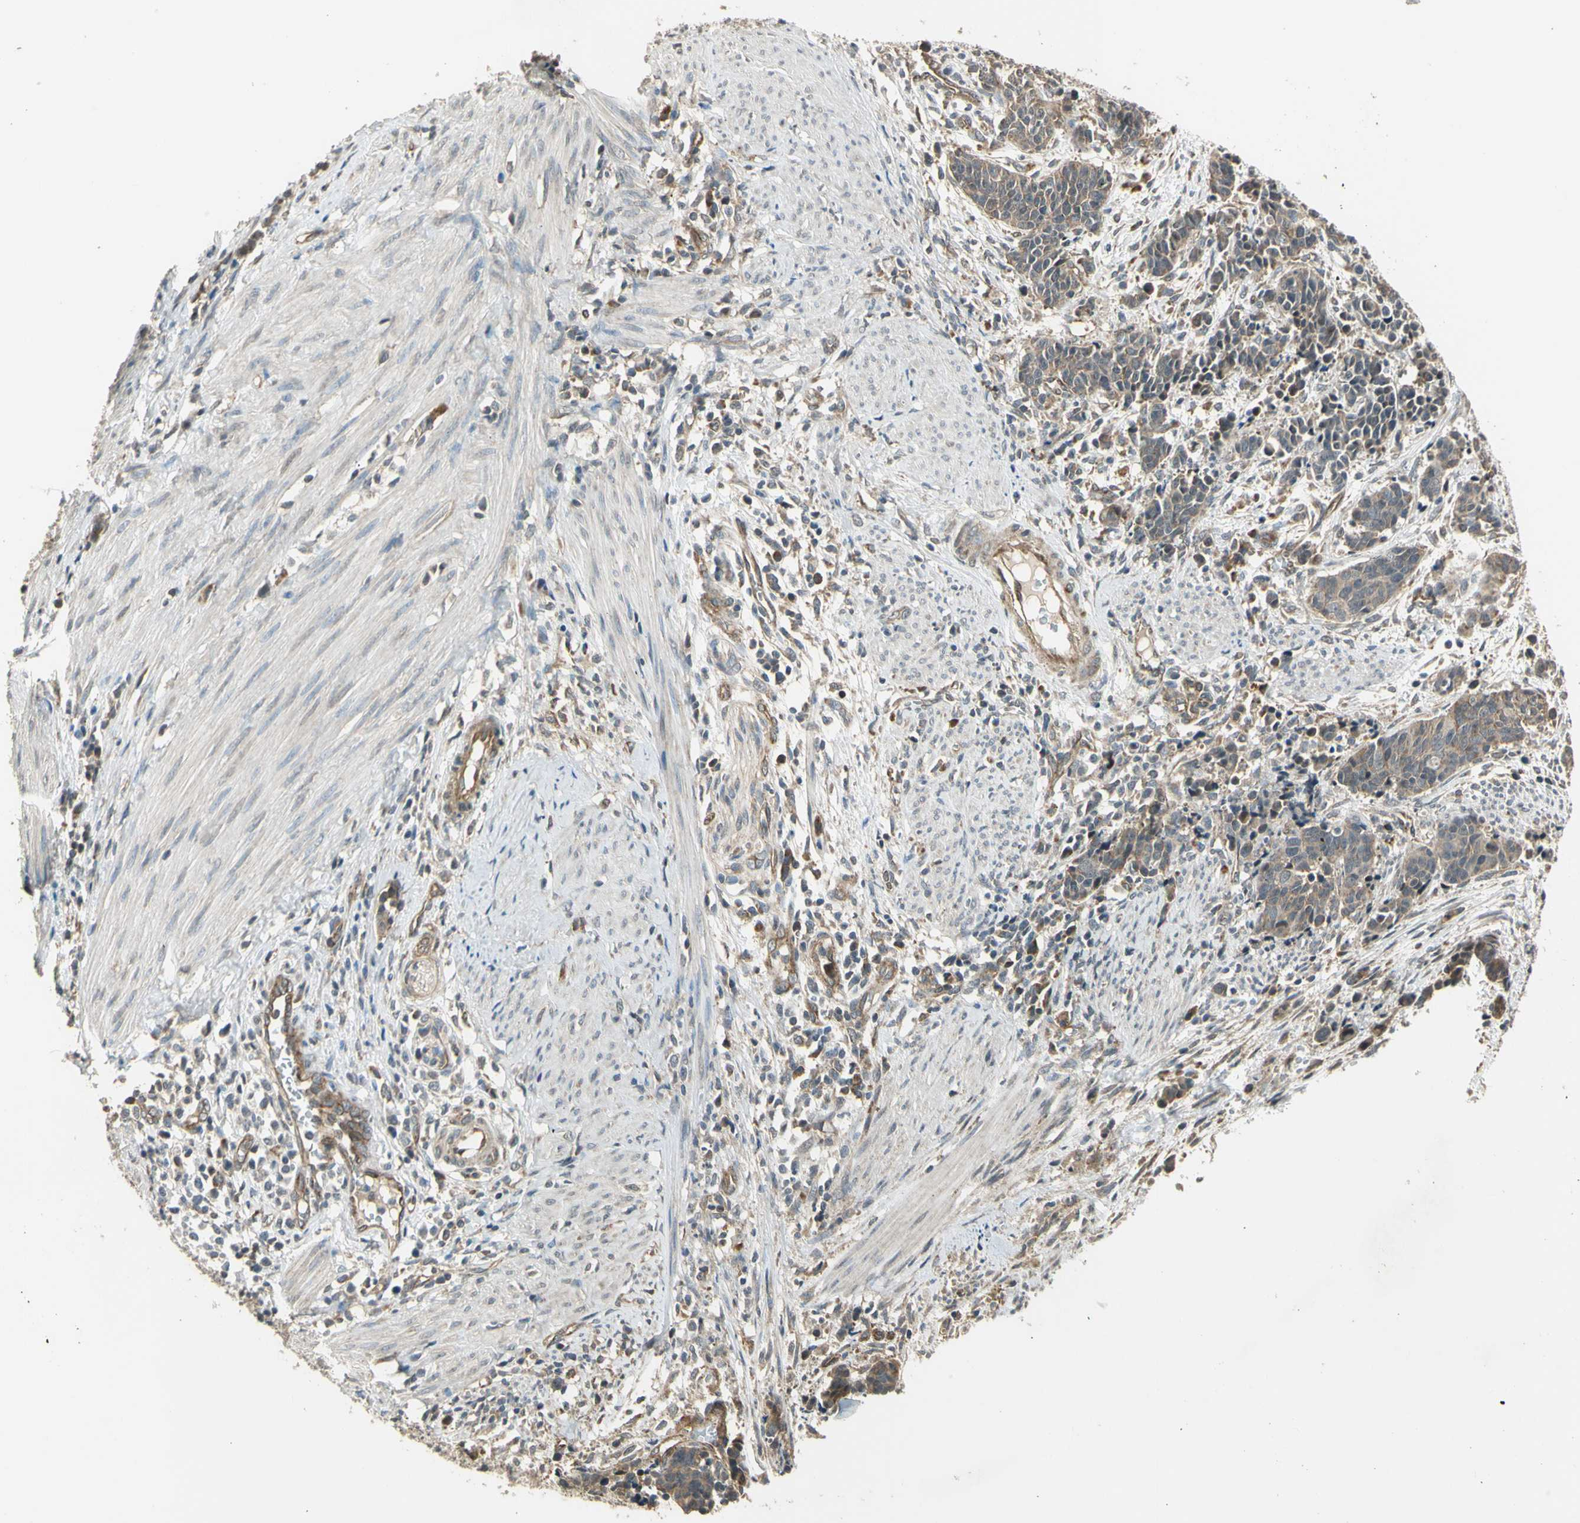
{"staining": {"intensity": "weak", "quantity": "<25%", "location": "cytoplasmic/membranous"}, "tissue": "cervical cancer", "cell_type": "Tumor cells", "image_type": "cancer", "snomed": [{"axis": "morphology", "description": "Squamous cell carcinoma, NOS"}, {"axis": "topography", "description": "Cervix"}], "caption": "Immunohistochemical staining of human cervical cancer (squamous cell carcinoma) displays no significant positivity in tumor cells. Brightfield microscopy of IHC stained with DAB (brown) and hematoxylin (blue), captured at high magnification.", "gene": "EFNB2", "patient": {"sex": "female", "age": 35}}